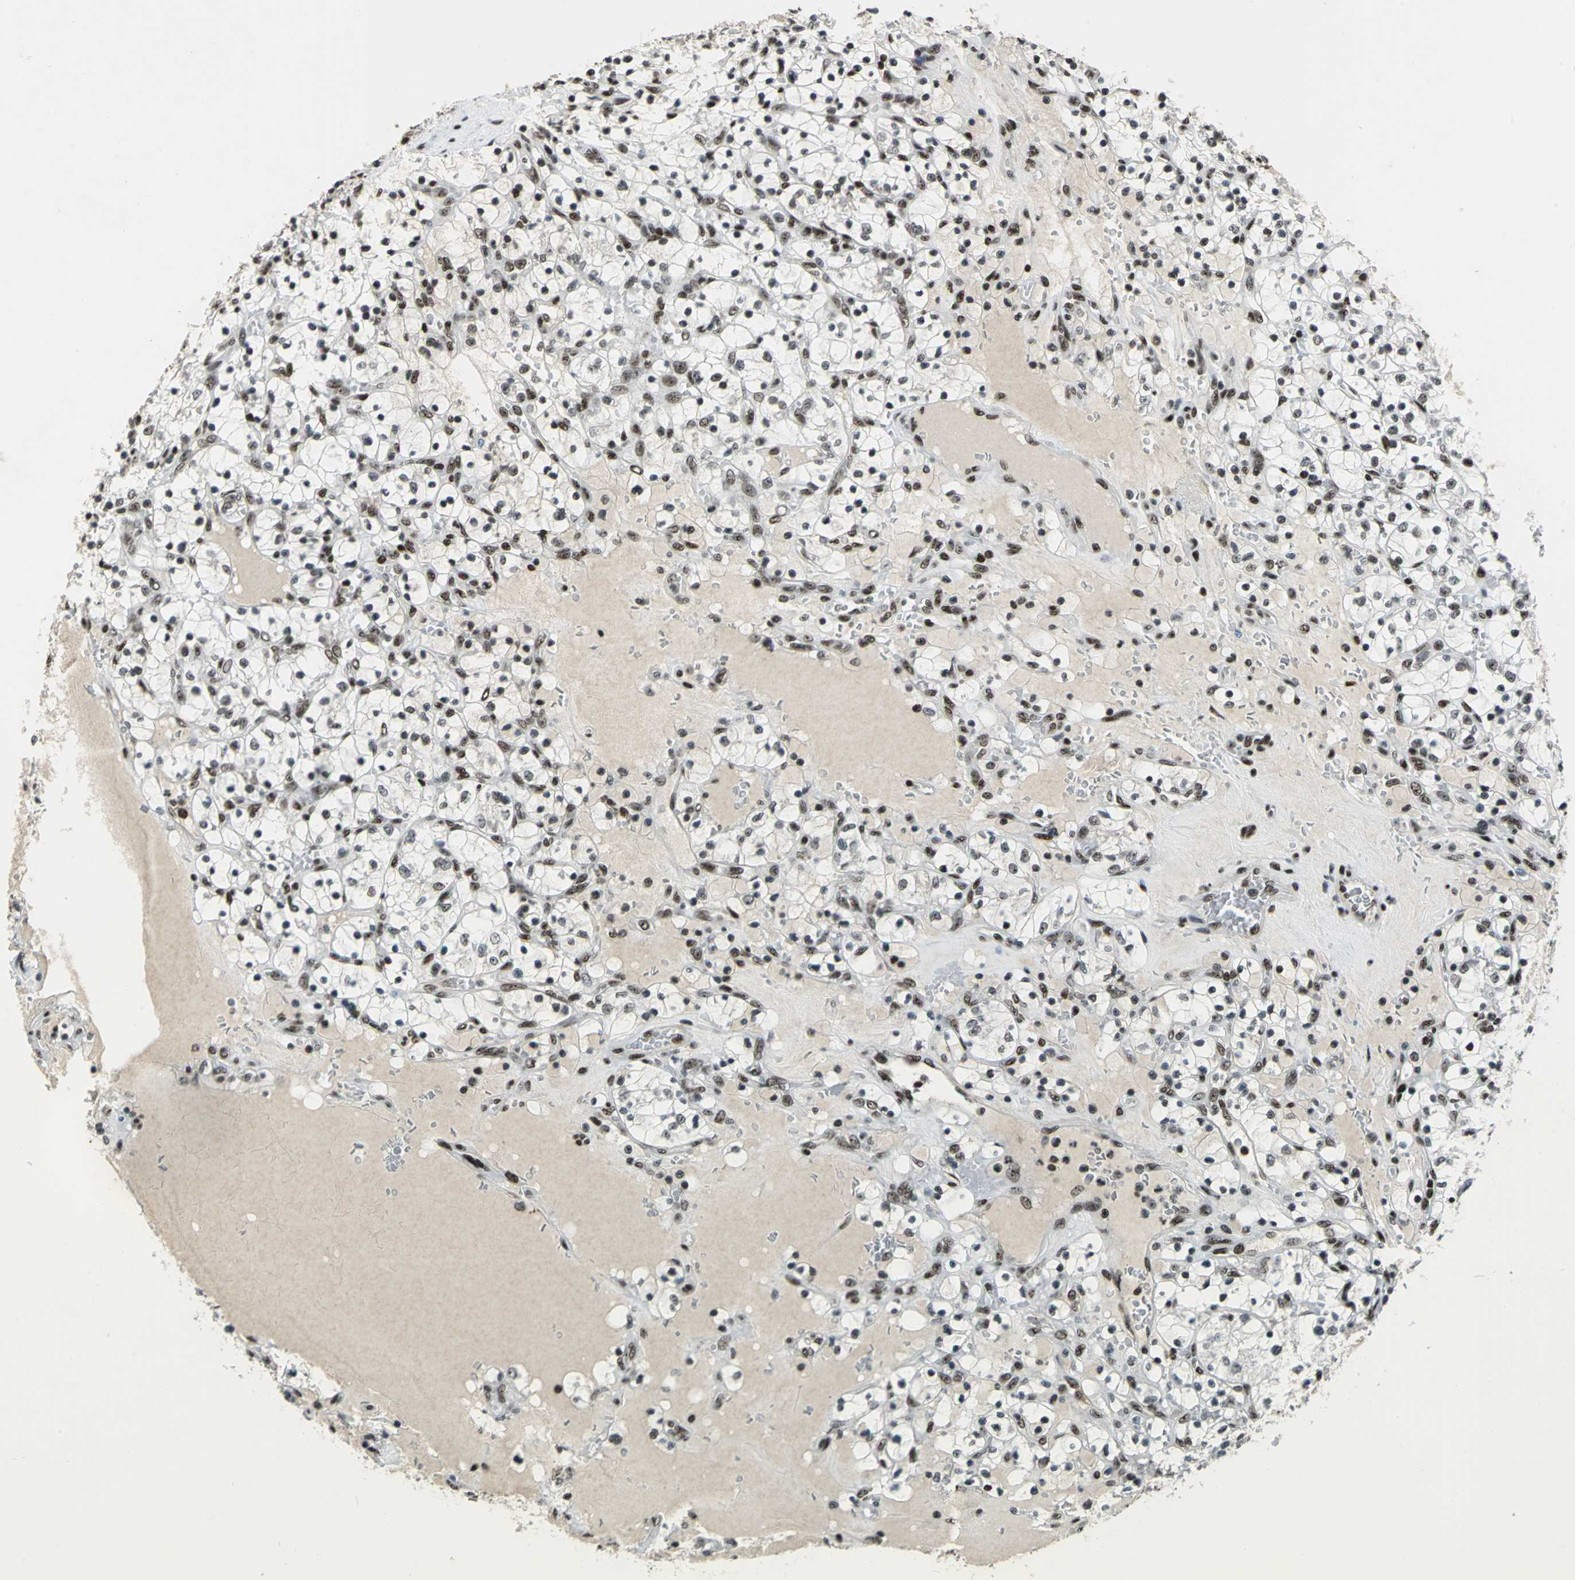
{"staining": {"intensity": "moderate", "quantity": "25%-75%", "location": "nuclear"}, "tissue": "renal cancer", "cell_type": "Tumor cells", "image_type": "cancer", "snomed": [{"axis": "morphology", "description": "Adenocarcinoma, NOS"}, {"axis": "topography", "description": "Kidney"}], "caption": "The photomicrograph displays staining of adenocarcinoma (renal), revealing moderate nuclear protein staining (brown color) within tumor cells.", "gene": "UBTF", "patient": {"sex": "female", "age": 69}}